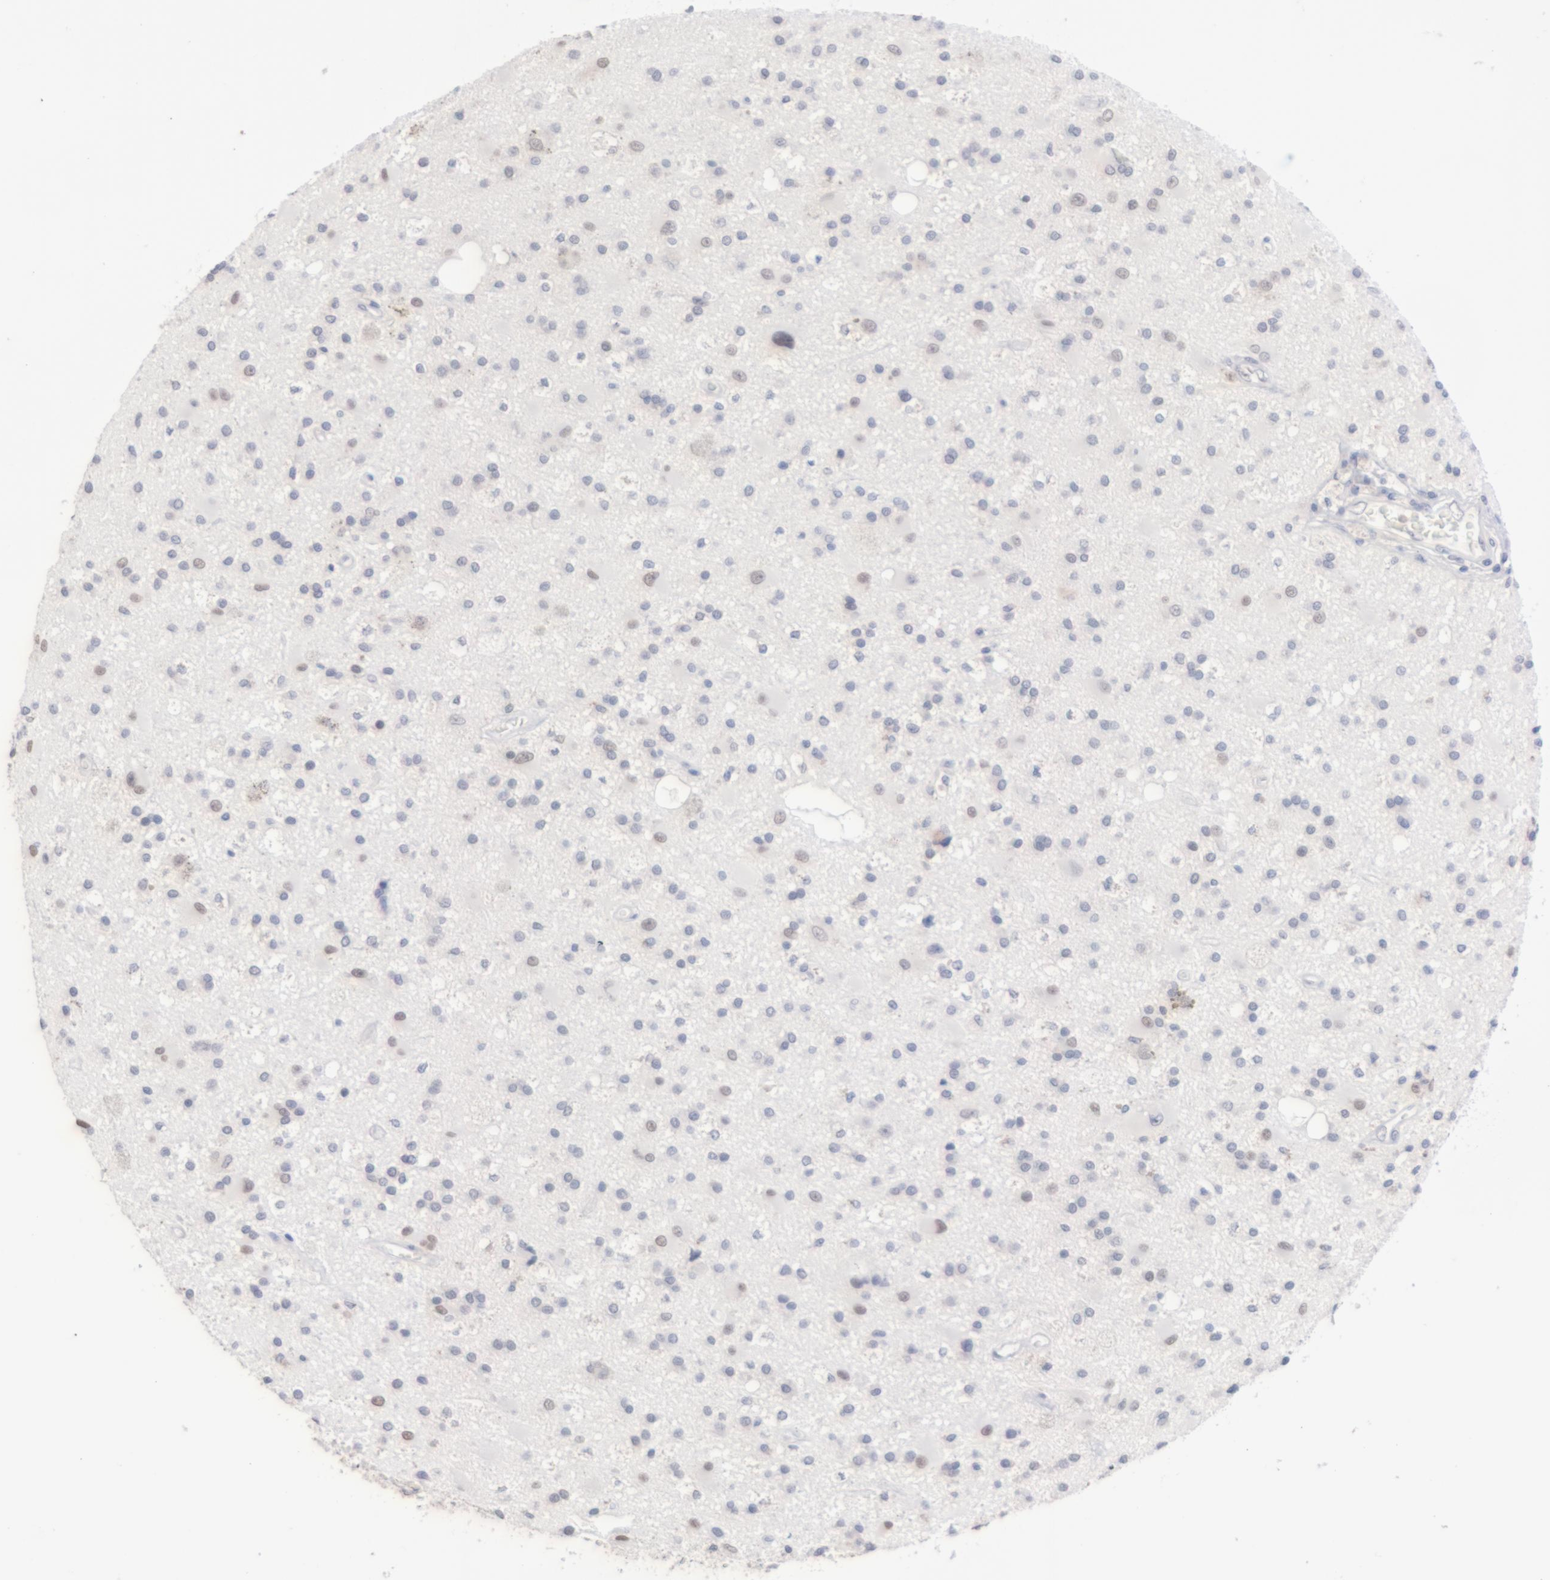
{"staining": {"intensity": "weak", "quantity": "<25%", "location": "cytoplasmic/membranous"}, "tissue": "glioma", "cell_type": "Tumor cells", "image_type": "cancer", "snomed": [{"axis": "morphology", "description": "Glioma, malignant, Low grade"}, {"axis": "topography", "description": "Brain"}], "caption": "Malignant low-grade glioma was stained to show a protein in brown. There is no significant staining in tumor cells.", "gene": "MGAM", "patient": {"sex": "male", "age": 58}}